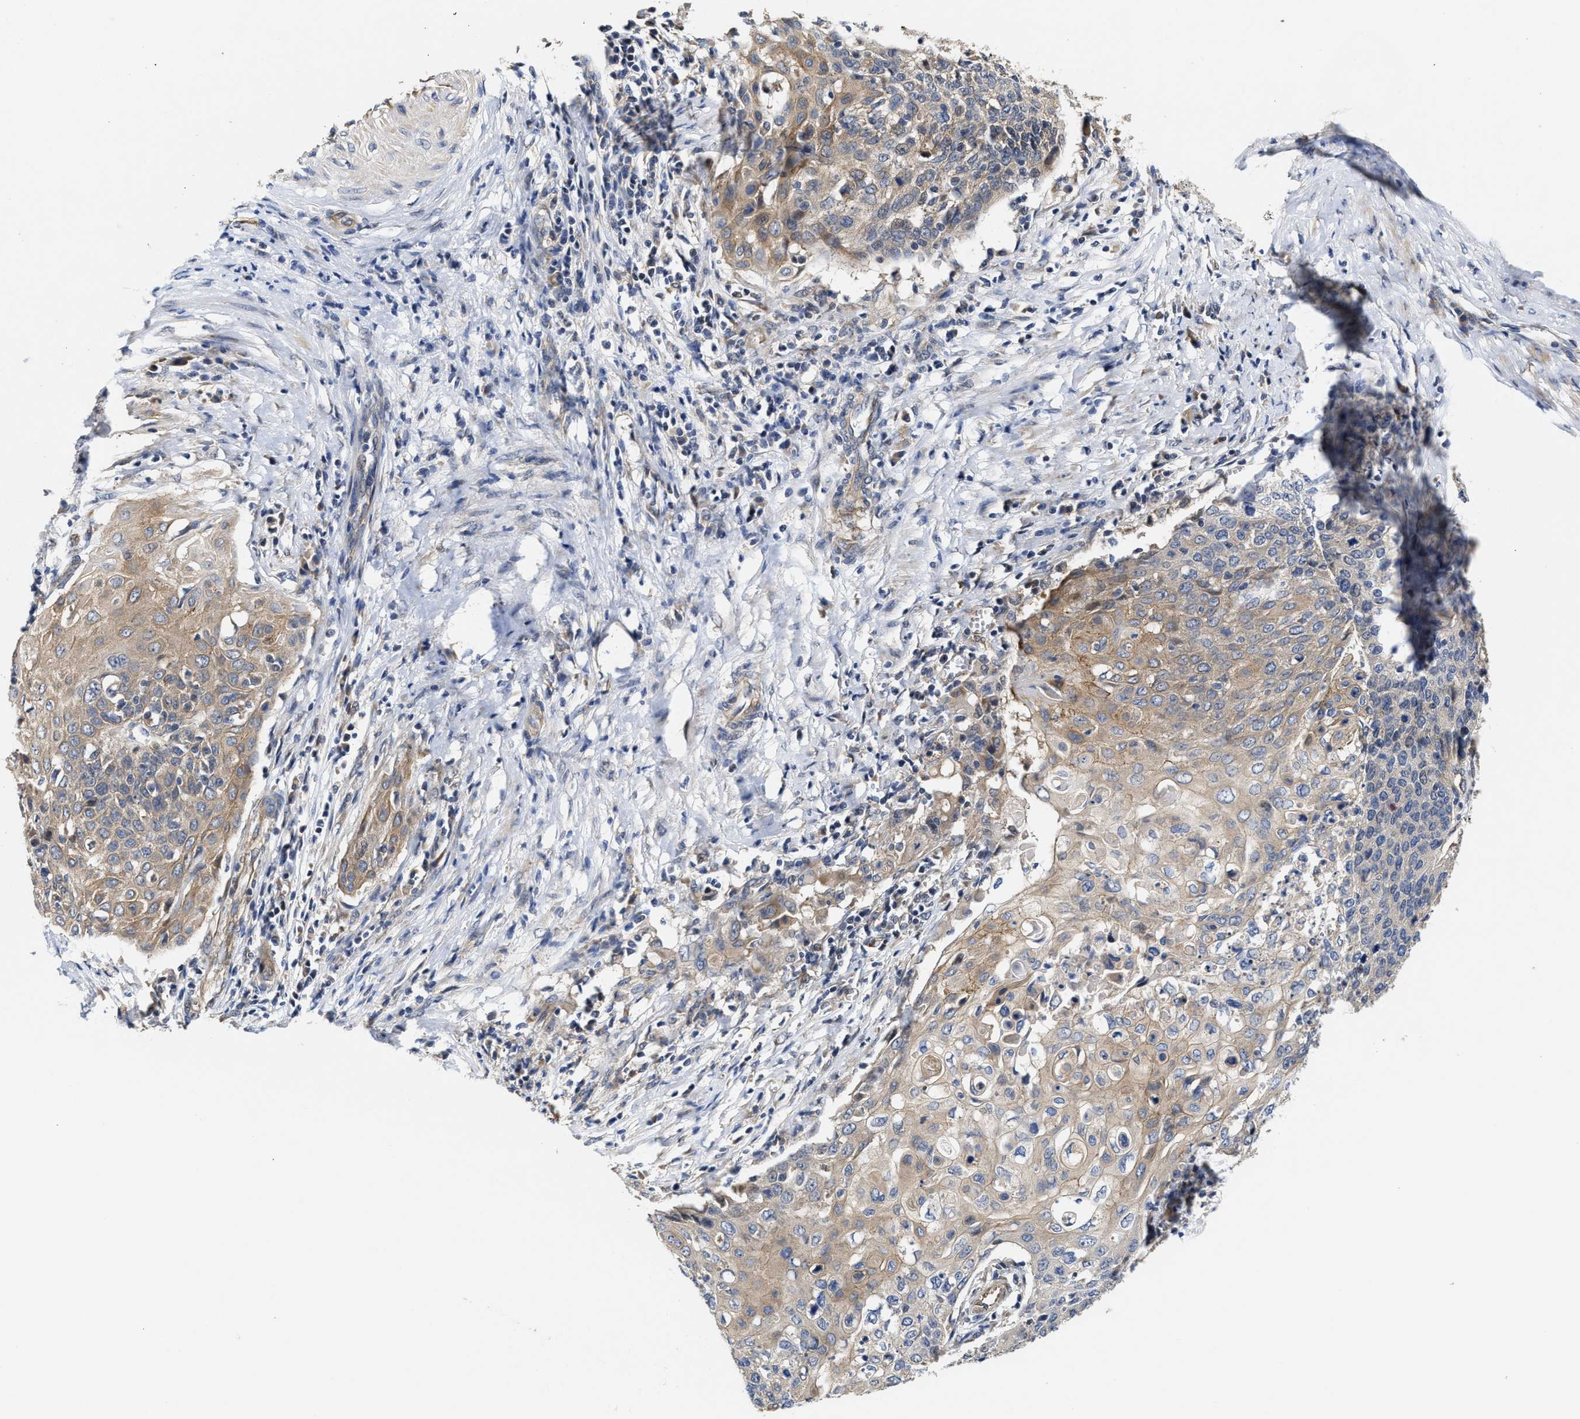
{"staining": {"intensity": "moderate", "quantity": ">75%", "location": "cytoplasmic/membranous"}, "tissue": "cervical cancer", "cell_type": "Tumor cells", "image_type": "cancer", "snomed": [{"axis": "morphology", "description": "Squamous cell carcinoma, NOS"}, {"axis": "topography", "description": "Cervix"}], "caption": "Immunohistochemistry photomicrograph of neoplastic tissue: squamous cell carcinoma (cervical) stained using immunohistochemistry (IHC) reveals medium levels of moderate protein expression localized specifically in the cytoplasmic/membranous of tumor cells, appearing as a cytoplasmic/membranous brown color.", "gene": "TRAF6", "patient": {"sex": "female", "age": 39}}